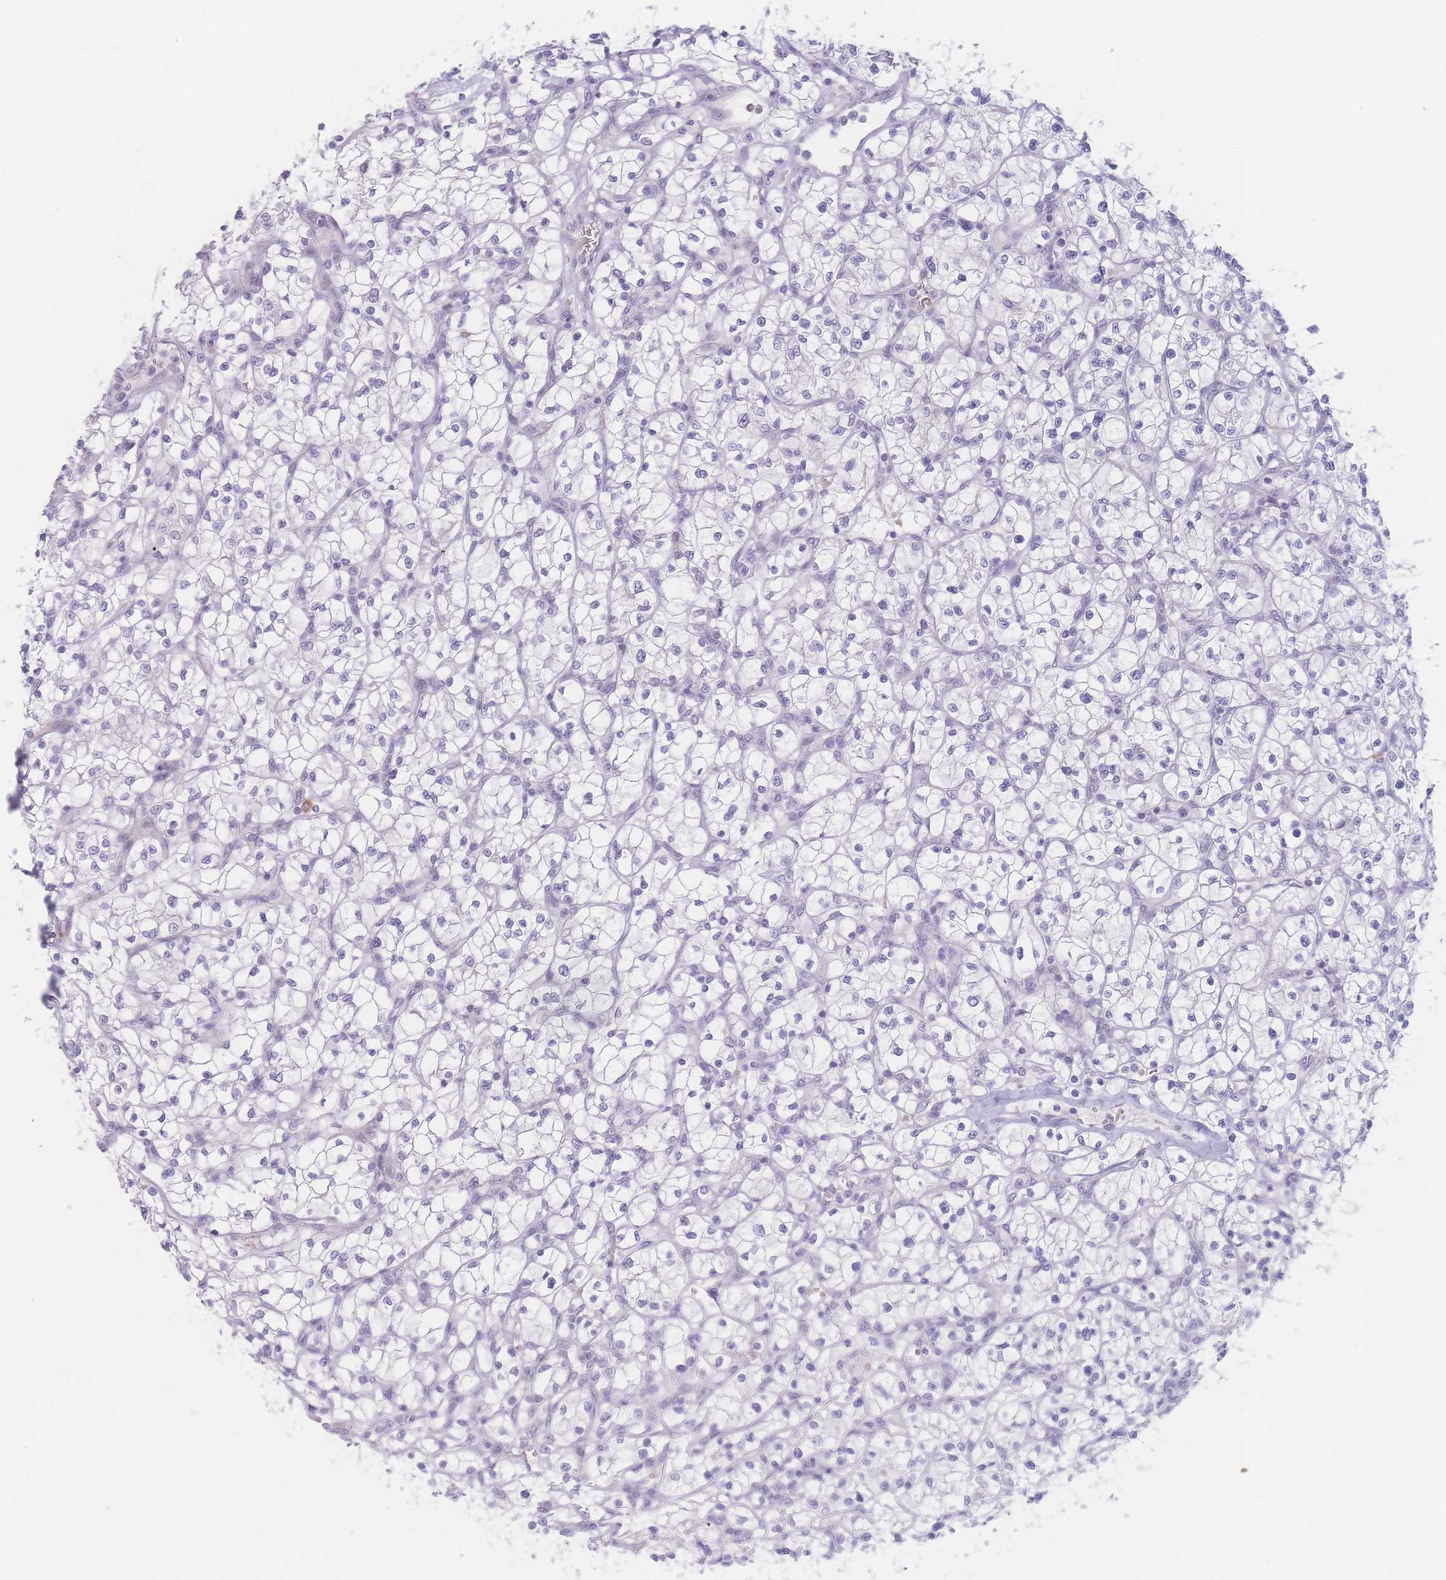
{"staining": {"intensity": "negative", "quantity": "none", "location": "none"}, "tissue": "renal cancer", "cell_type": "Tumor cells", "image_type": "cancer", "snomed": [{"axis": "morphology", "description": "Adenocarcinoma, NOS"}, {"axis": "topography", "description": "Kidney"}], "caption": "Renal cancer was stained to show a protein in brown. There is no significant expression in tumor cells.", "gene": "PRSS22", "patient": {"sex": "female", "age": 64}}